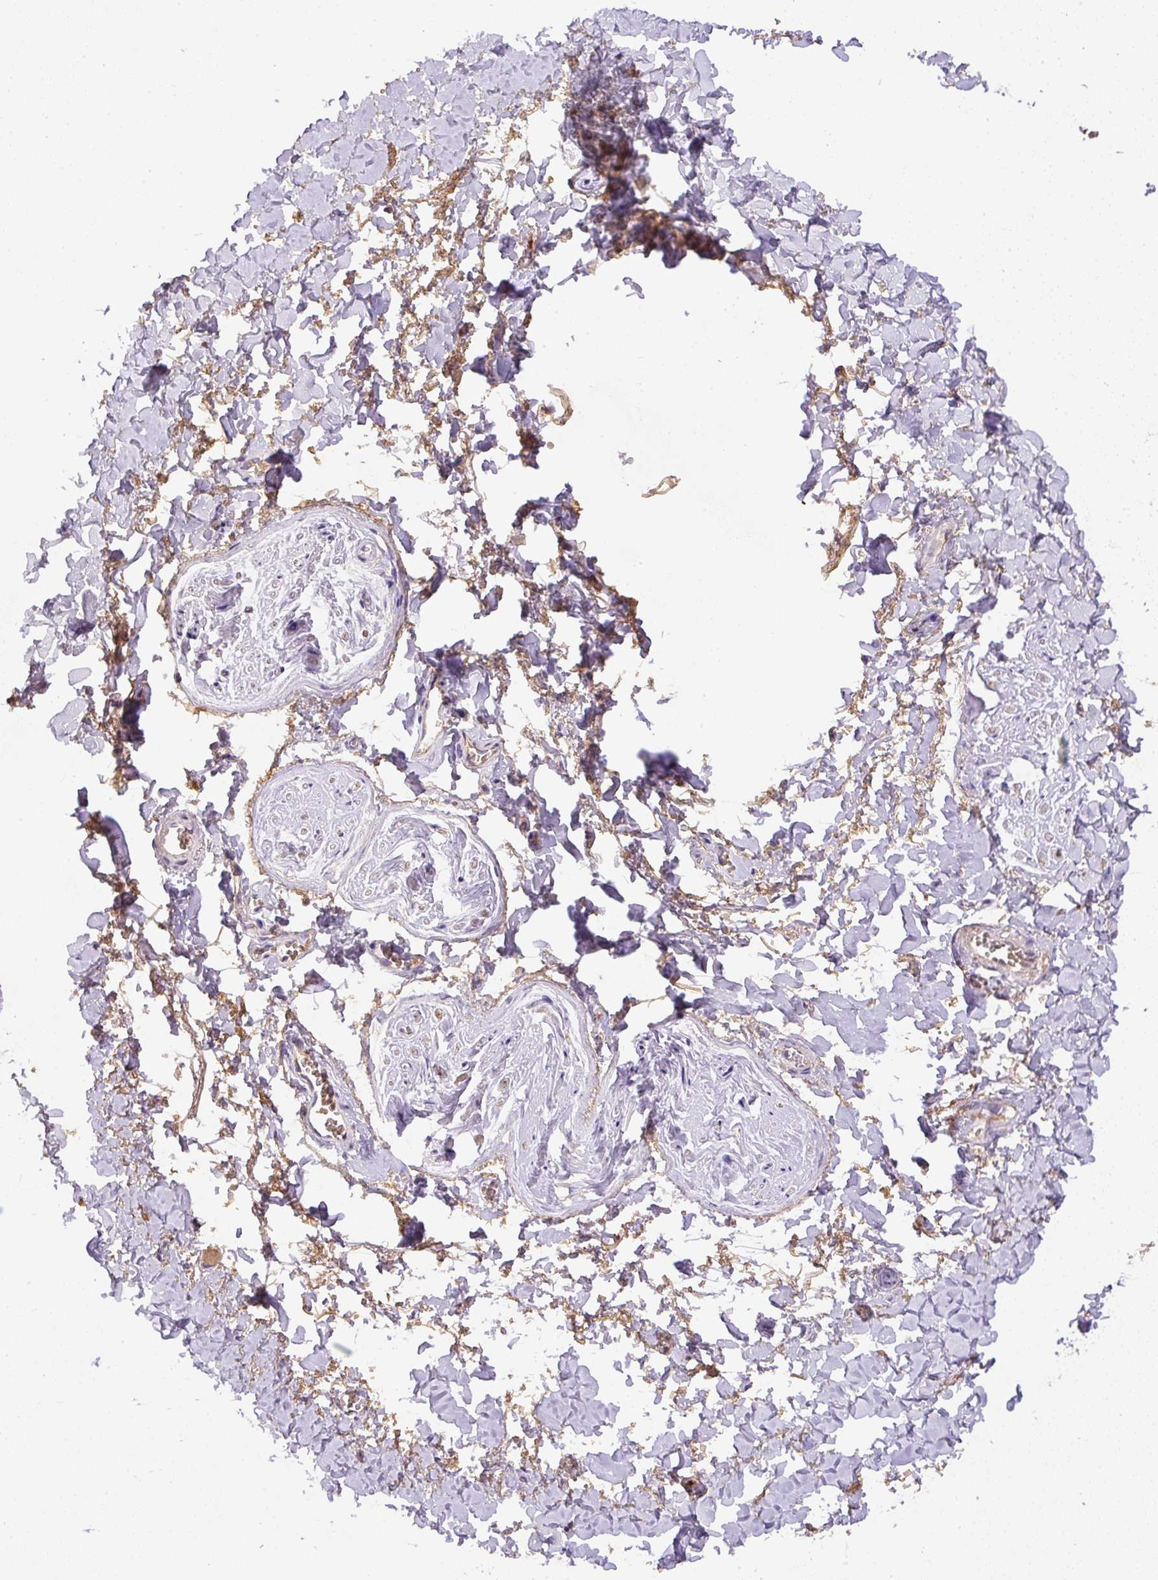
{"staining": {"intensity": "negative", "quantity": "none", "location": "none"}, "tissue": "adipose tissue", "cell_type": "Adipocytes", "image_type": "normal", "snomed": [{"axis": "morphology", "description": "Normal tissue, NOS"}, {"axis": "topography", "description": "Vulva"}, {"axis": "topography", "description": "Vagina"}, {"axis": "topography", "description": "Peripheral nerve tissue"}], "caption": "High power microscopy histopathology image of an IHC image of normal adipose tissue, revealing no significant positivity in adipocytes. (DAB IHC visualized using brightfield microscopy, high magnification).", "gene": "DAPK1", "patient": {"sex": "female", "age": 66}}